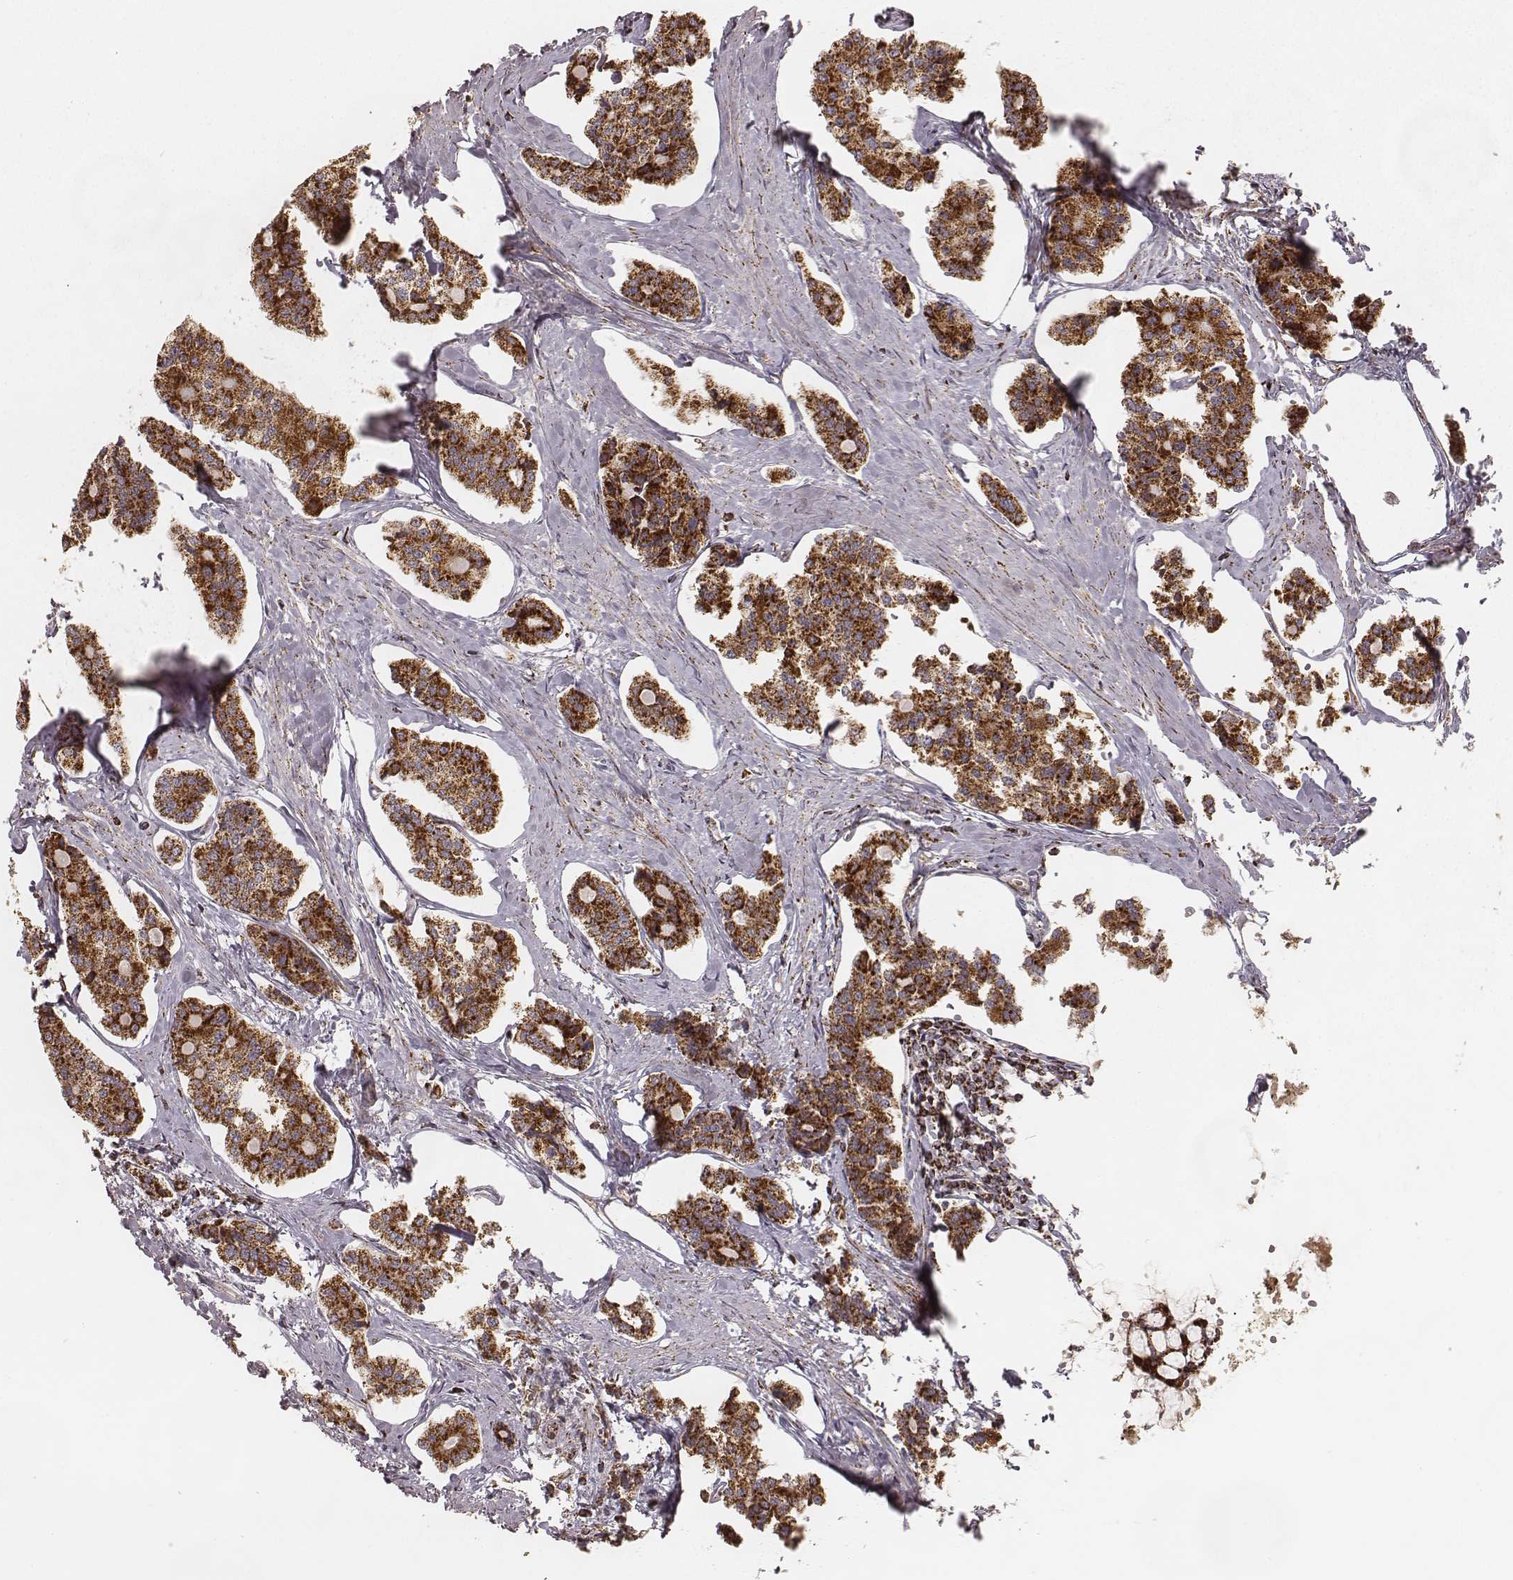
{"staining": {"intensity": "strong", "quantity": ">75%", "location": "cytoplasmic/membranous"}, "tissue": "carcinoid", "cell_type": "Tumor cells", "image_type": "cancer", "snomed": [{"axis": "morphology", "description": "Carcinoid, malignant, NOS"}, {"axis": "topography", "description": "Small intestine"}], "caption": "Immunohistochemistry of carcinoid displays high levels of strong cytoplasmic/membranous positivity in approximately >75% of tumor cells.", "gene": "CS", "patient": {"sex": "female", "age": 65}}